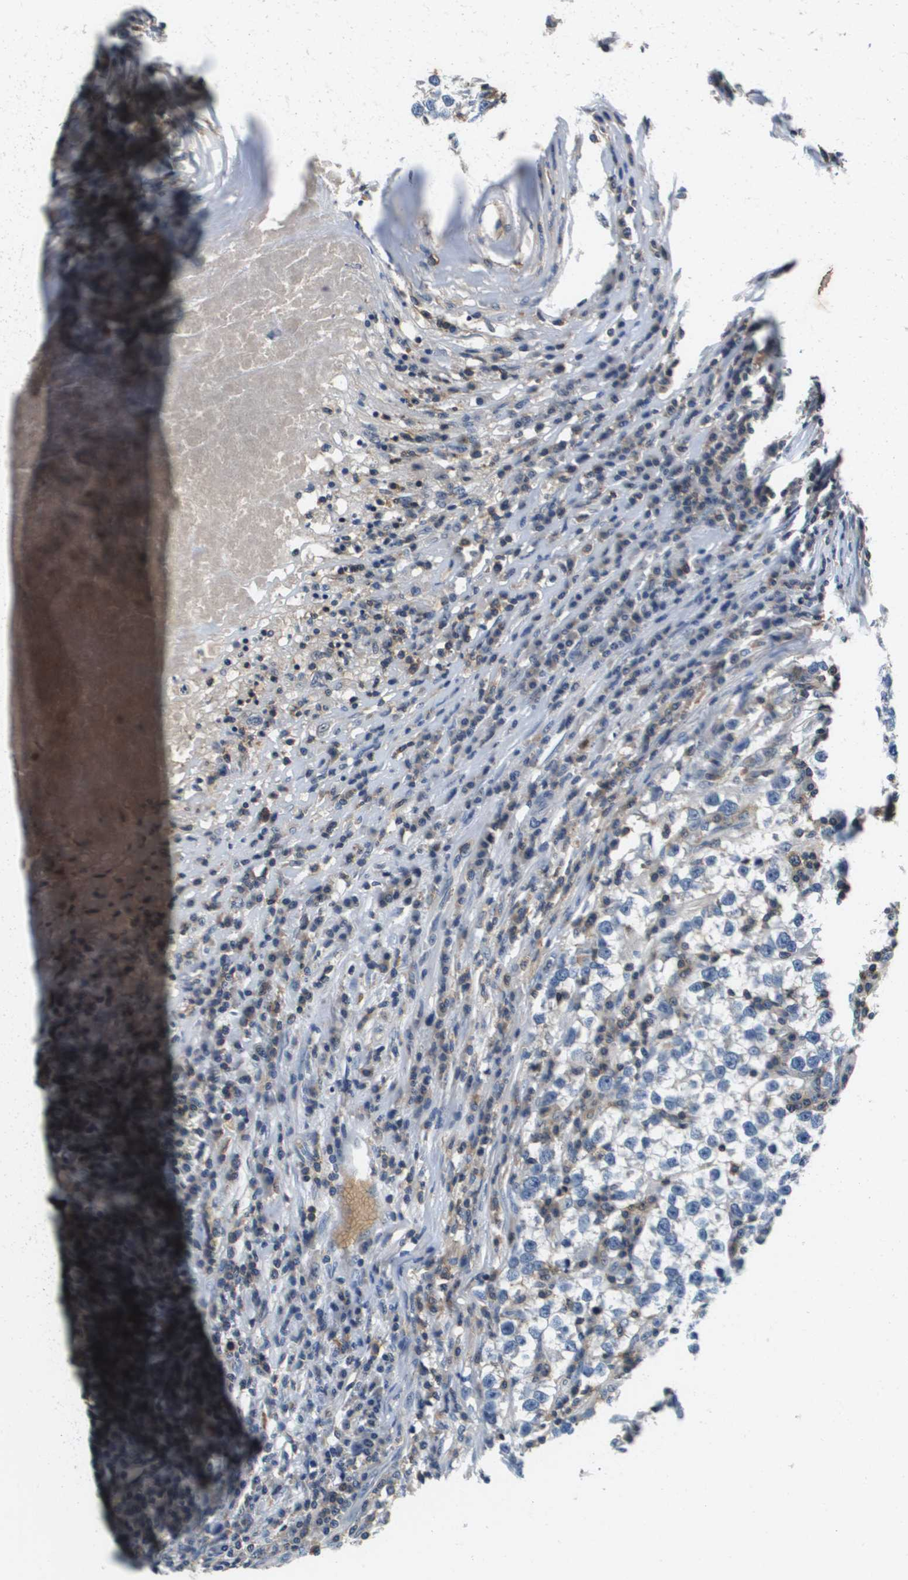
{"staining": {"intensity": "negative", "quantity": "none", "location": "none"}, "tissue": "testis cancer", "cell_type": "Tumor cells", "image_type": "cancer", "snomed": [{"axis": "morphology", "description": "Normal tissue, NOS"}, {"axis": "morphology", "description": "Seminoma, NOS"}, {"axis": "topography", "description": "Testis"}], "caption": "The immunohistochemistry (IHC) micrograph has no significant staining in tumor cells of seminoma (testis) tissue.", "gene": "KCNQ5", "patient": {"sex": "male", "age": 43}}